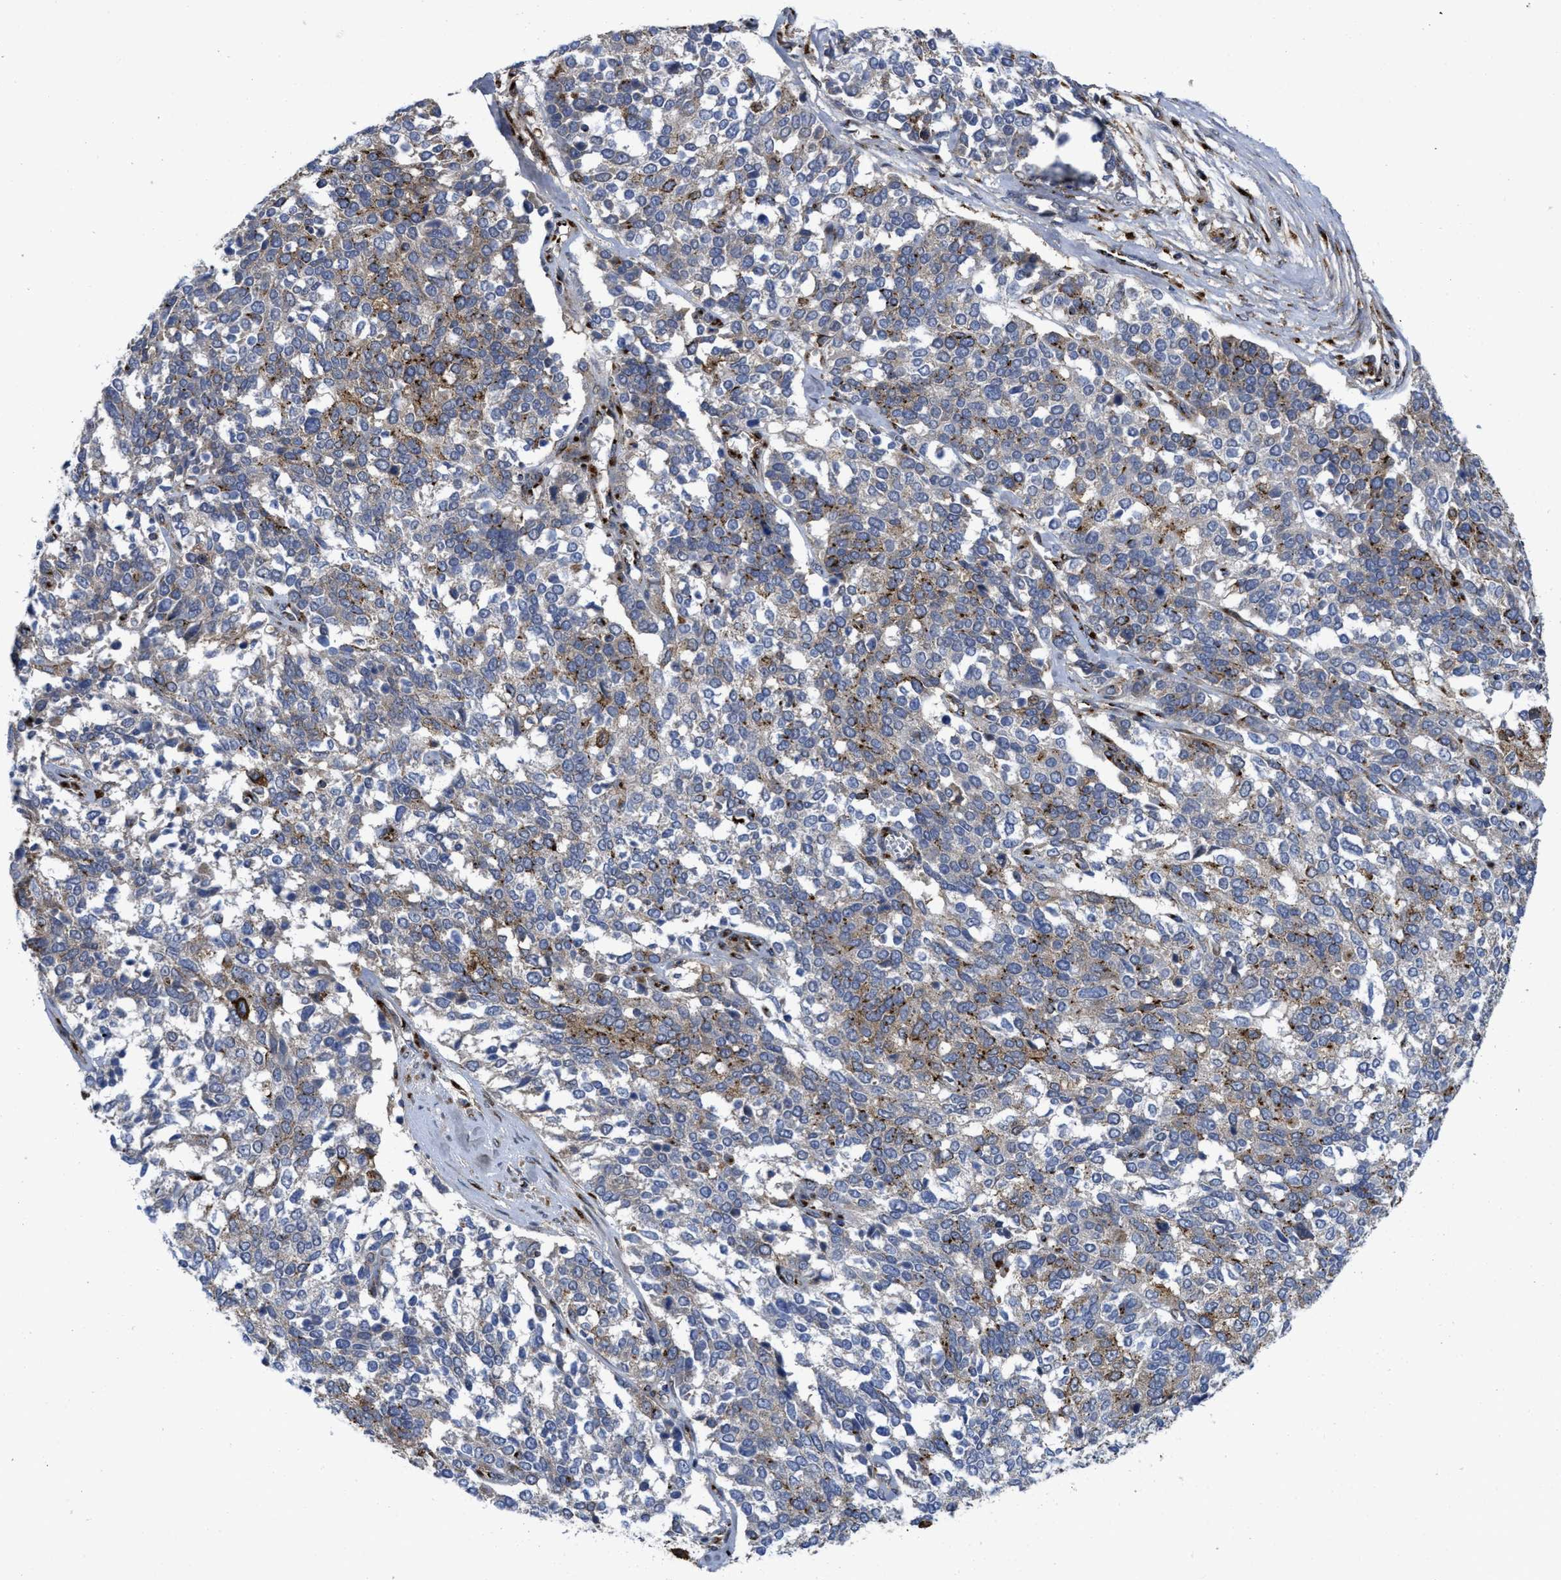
{"staining": {"intensity": "moderate", "quantity": "<25%", "location": "cytoplasmic/membranous"}, "tissue": "ovarian cancer", "cell_type": "Tumor cells", "image_type": "cancer", "snomed": [{"axis": "morphology", "description": "Cystadenocarcinoma, serous, NOS"}, {"axis": "topography", "description": "Ovary"}], "caption": "Immunohistochemical staining of ovarian cancer exhibits moderate cytoplasmic/membranous protein staining in about <25% of tumor cells.", "gene": "ZNF70", "patient": {"sex": "female", "age": 44}}